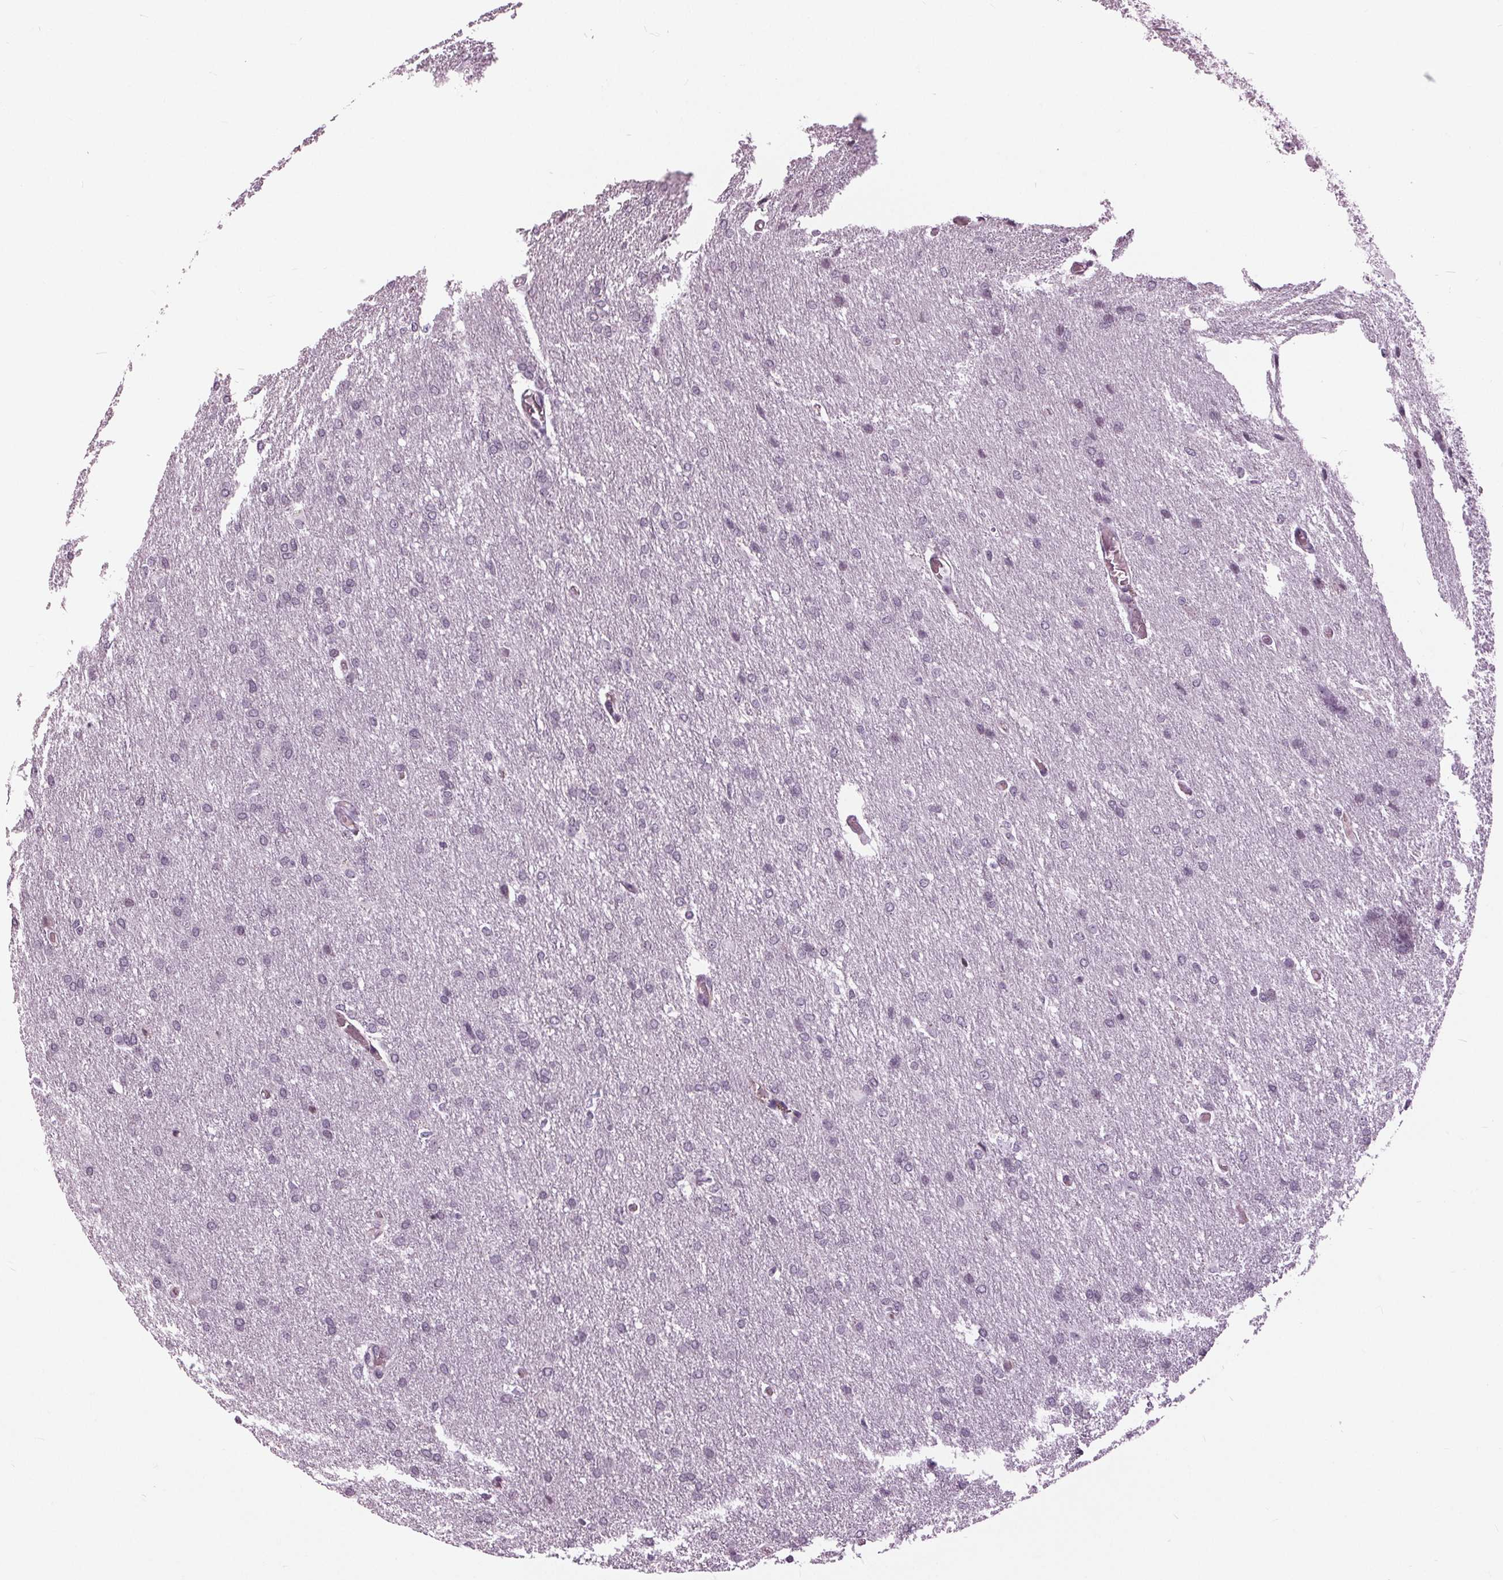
{"staining": {"intensity": "negative", "quantity": "none", "location": "none"}, "tissue": "glioma", "cell_type": "Tumor cells", "image_type": "cancer", "snomed": [{"axis": "morphology", "description": "Glioma, malignant, High grade"}, {"axis": "topography", "description": "Brain"}], "caption": "A photomicrograph of glioma stained for a protein reveals no brown staining in tumor cells.", "gene": "SLC9A4", "patient": {"sex": "male", "age": 68}}